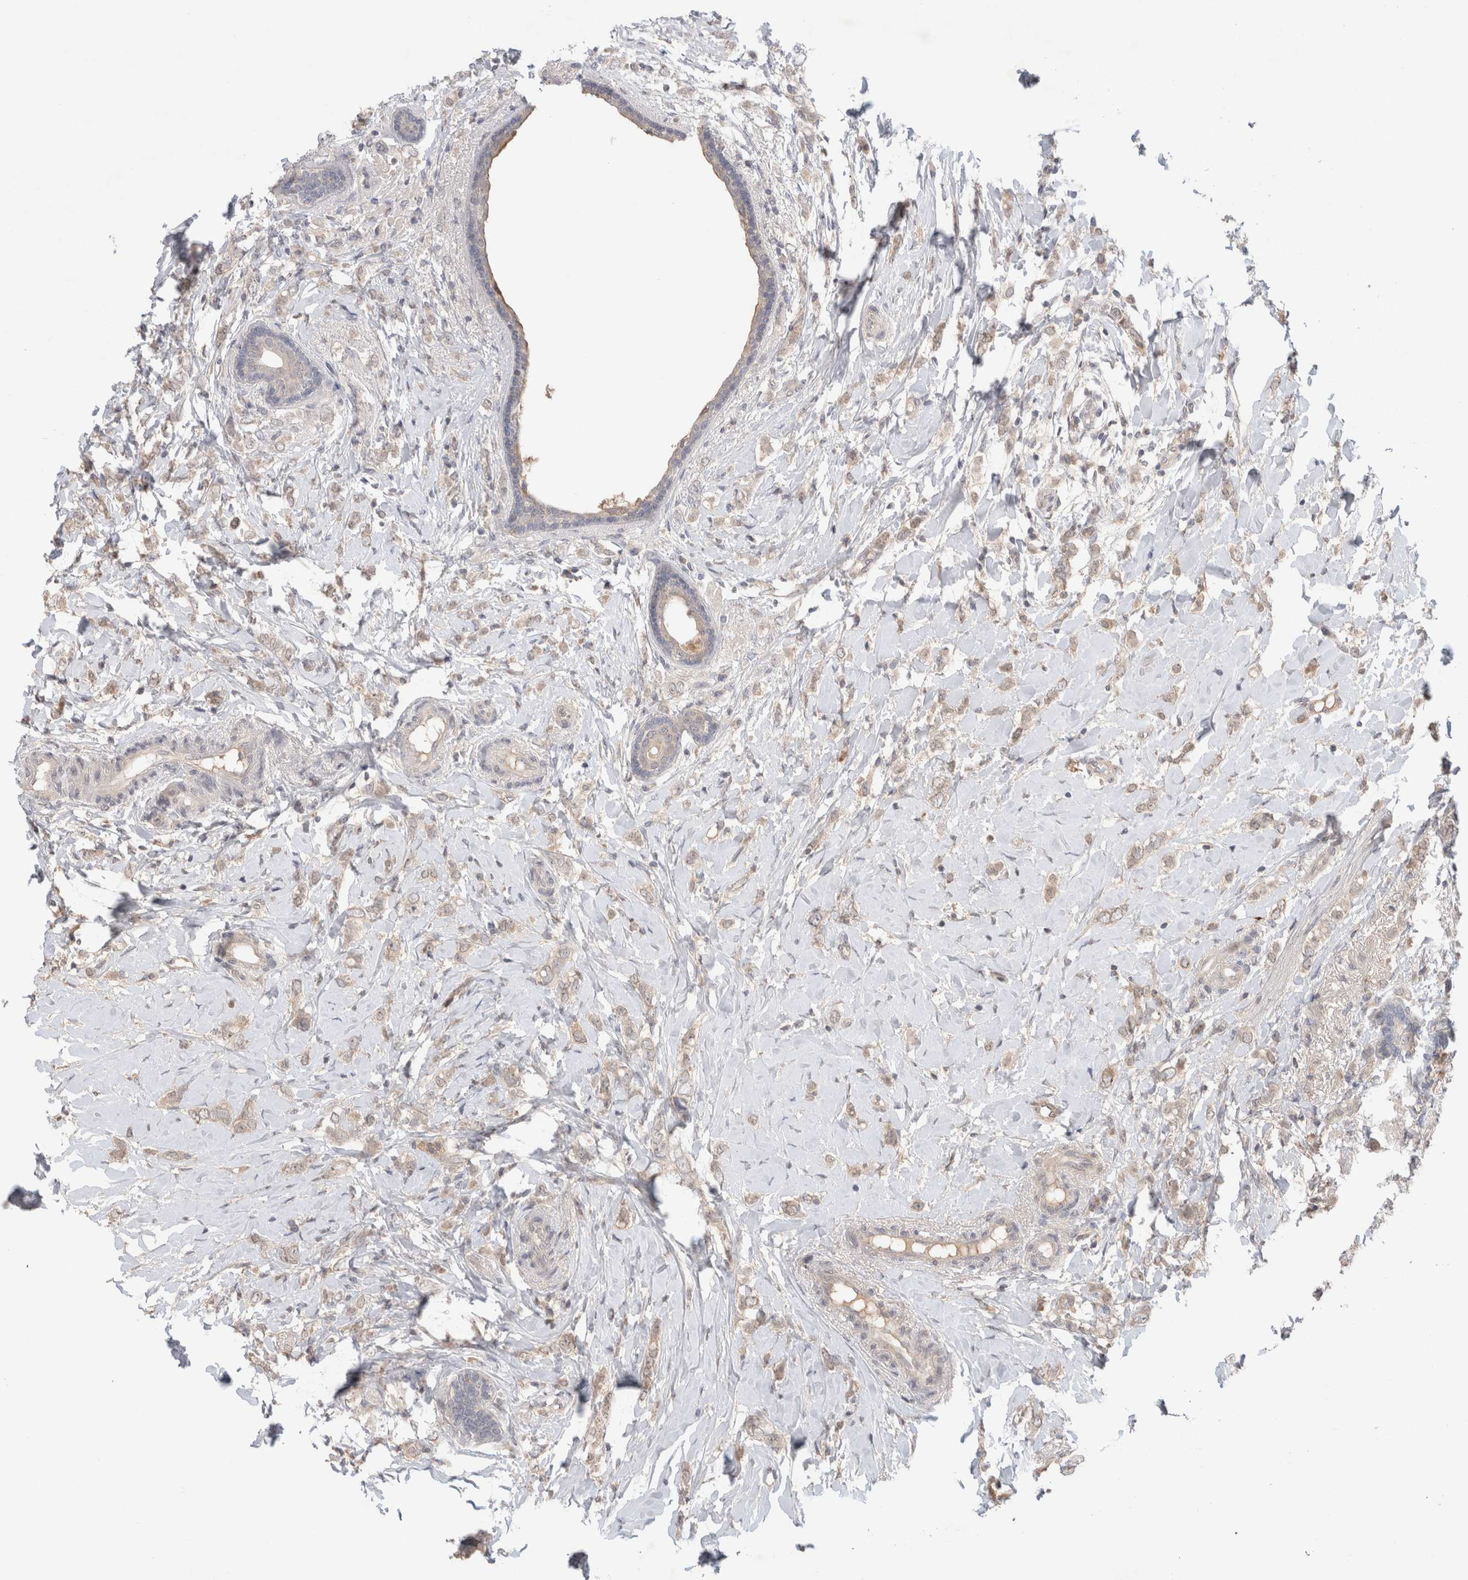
{"staining": {"intensity": "weak", "quantity": "25%-75%", "location": "cytoplasmic/membranous"}, "tissue": "breast cancer", "cell_type": "Tumor cells", "image_type": "cancer", "snomed": [{"axis": "morphology", "description": "Normal tissue, NOS"}, {"axis": "morphology", "description": "Lobular carcinoma"}, {"axis": "topography", "description": "Breast"}], "caption": "DAB immunohistochemical staining of human breast cancer exhibits weak cytoplasmic/membranous protein staining in approximately 25%-75% of tumor cells. The protein is shown in brown color, while the nuclei are stained blue.", "gene": "SYDE2", "patient": {"sex": "female", "age": 47}}